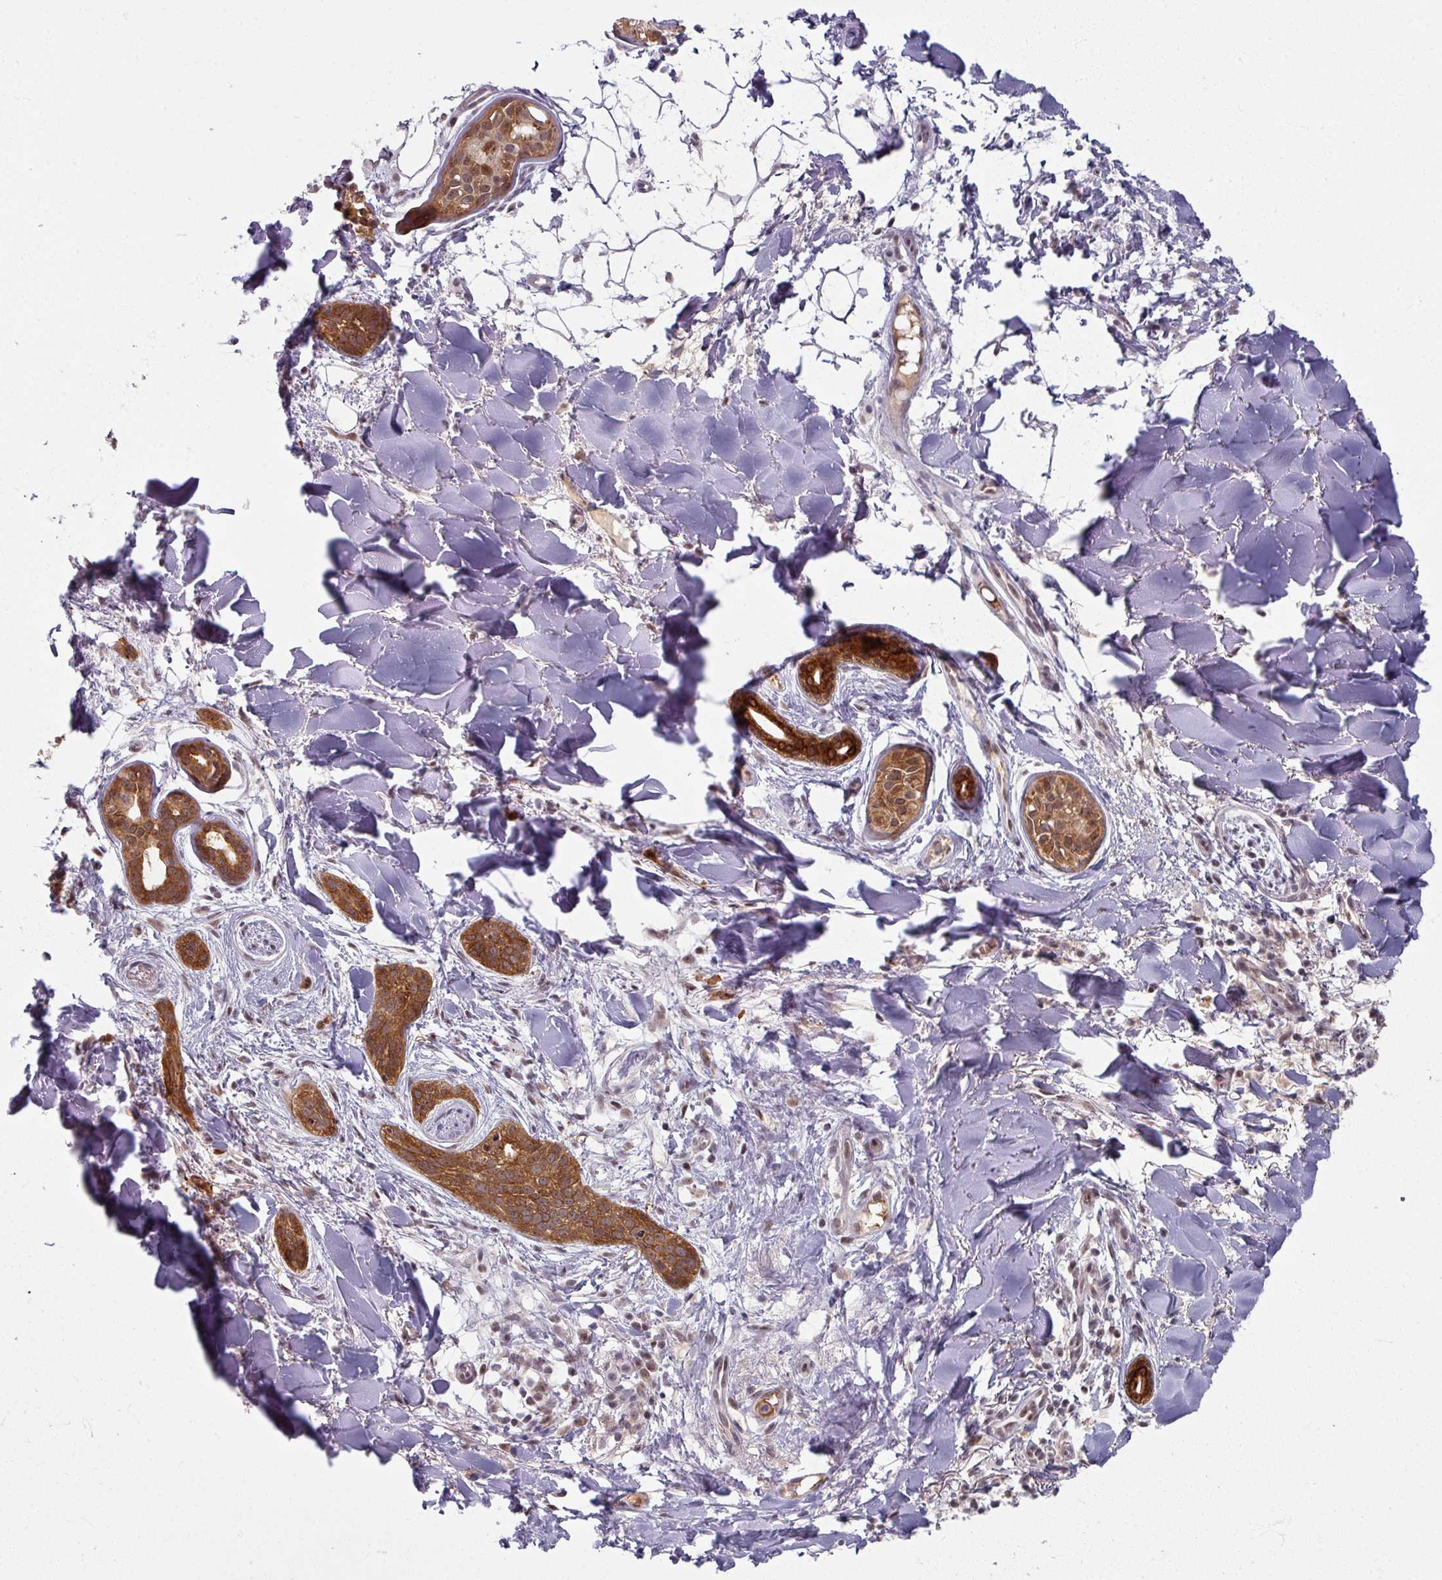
{"staining": {"intensity": "strong", "quantity": ">75%", "location": "cytoplasmic/membranous"}, "tissue": "skin cancer", "cell_type": "Tumor cells", "image_type": "cancer", "snomed": [{"axis": "morphology", "description": "Basal cell carcinoma"}, {"axis": "topography", "description": "Skin"}], "caption": "Immunohistochemistry (DAB (3,3'-diaminobenzidine)) staining of skin cancer shows strong cytoplasmic/membranous protein expression in approximately >75% of tumor cells.", "gene": "KLC3", "patient": {"sex": "male", "age": 52}}